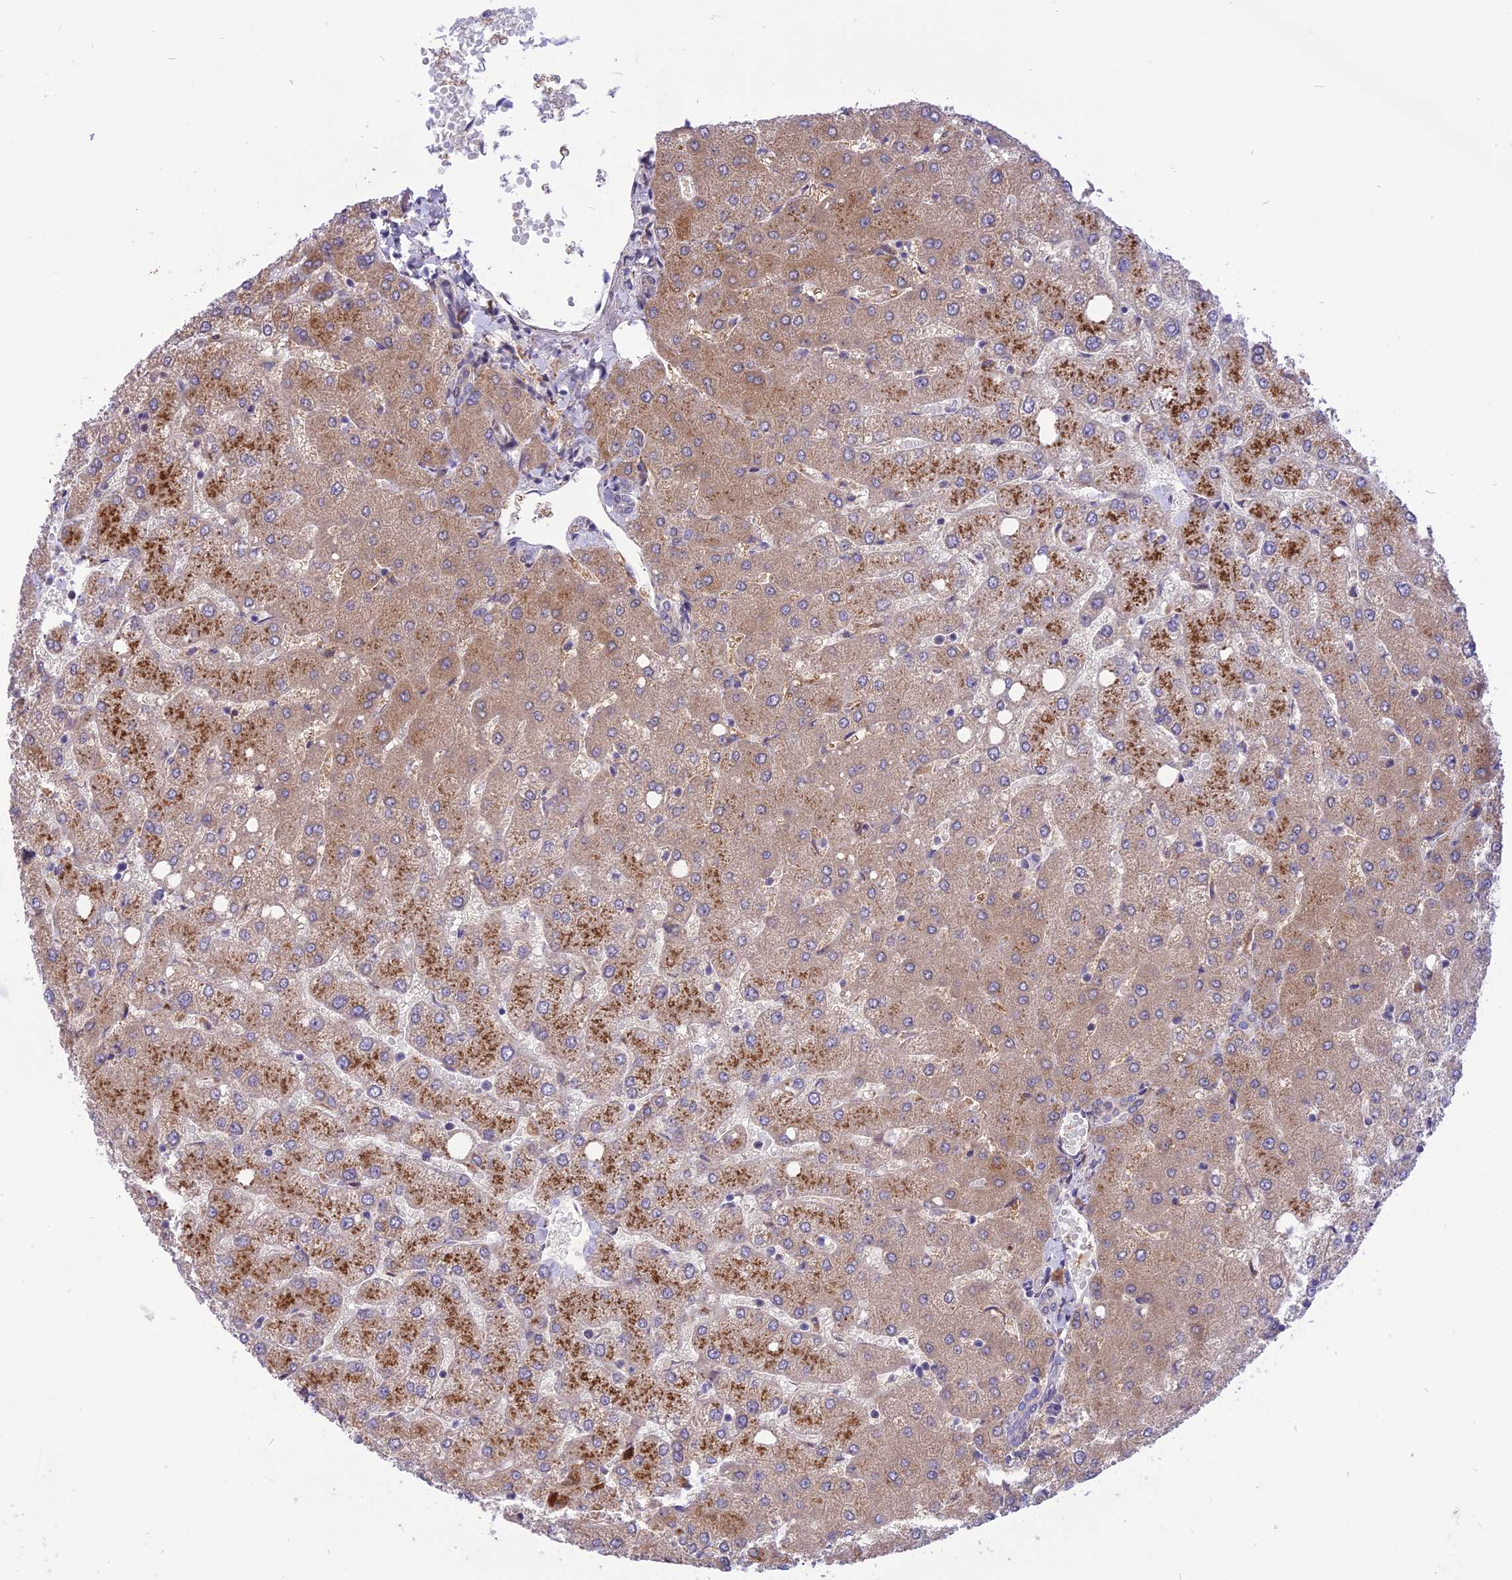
{"staining": {"intensity": "negative", "quantity": "none", "location": "none"}, "tissue": "liver", "cell_type": "Cholangiocytes", "image_type": "normal", "snomed": [{"axis": "morphology", "description": "Normal tissue, NOS"}, {"axis": "topography", "description": "Liver"}], "caption": "There is no significant positivity in cholangiocytes of liver. (DAB immunohistochemistry visualized using brightfield microscopy, high magnification).", "gene": "ARMCX6", "patient": {"sex": "female", "age": 54}}